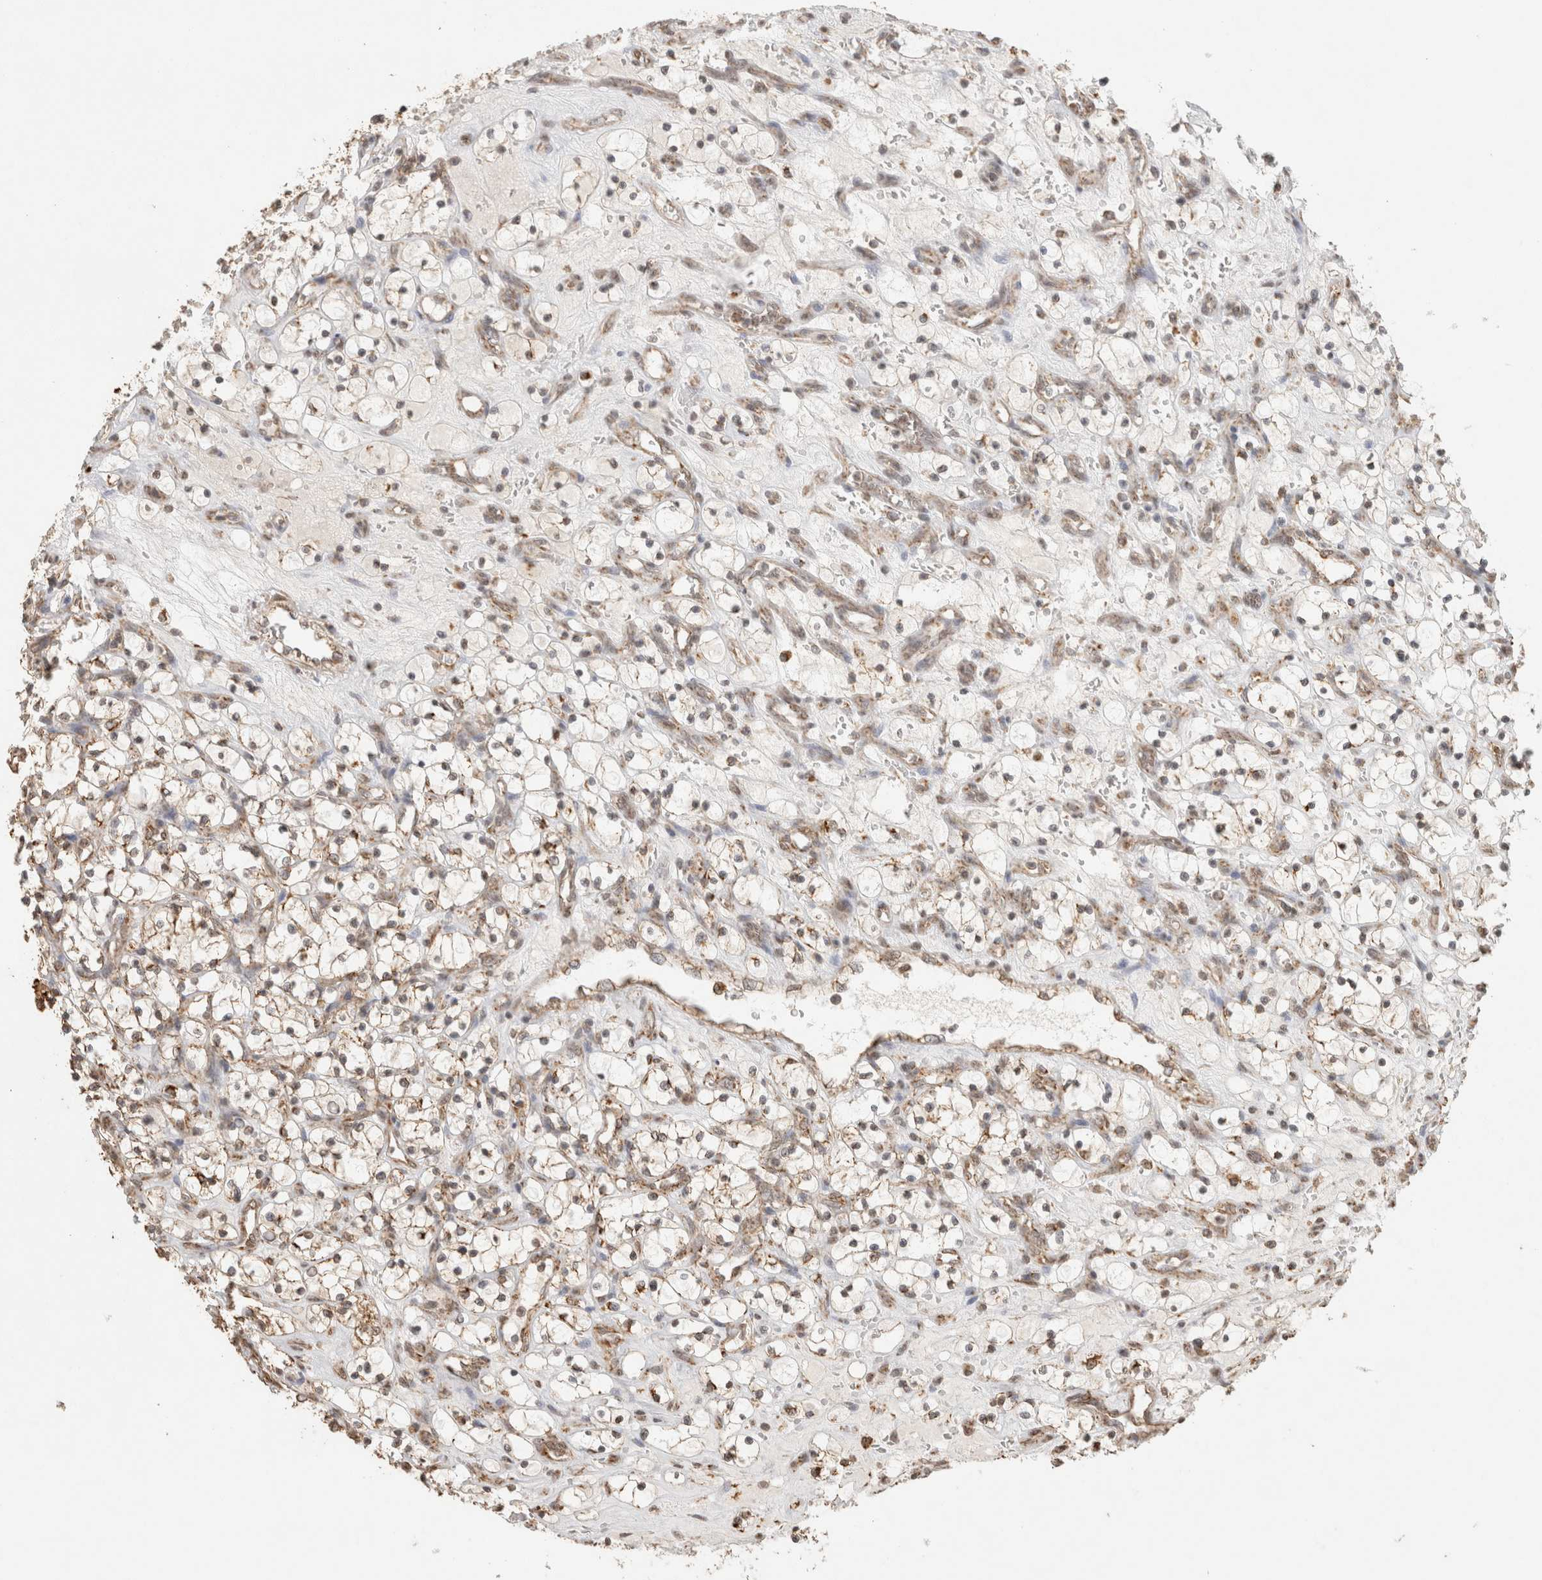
{"staining": {"intensity": "weak", "quantity": ">75%", "location": "cytoplasmic/membranous"}, "tissue": "renal cancer", "cell_type": "Tumor cells", "image_type": "cancer", "snomed": [{"axis": "morphology", "description": "Adenocarcinoma, NOS"}, {"axis": "topography", "description": "Kidney"}], "caption": "Immunohistochemistry (IHC) staining of adenocarcinoma (renal), which displays low levels of weak cytoplasmic/membranous staining in approximately >75% of tumor cells indicating weak cytoplasmic/membranous protein expression. The staining was performed using DAB (3,3'-diaminobenzidine) (brown) for protein detection and nuclei were counterstained in hematoxylin (blue).", "gene": "BNIP3L", "patient": {"sex": "female", "age": 69}}